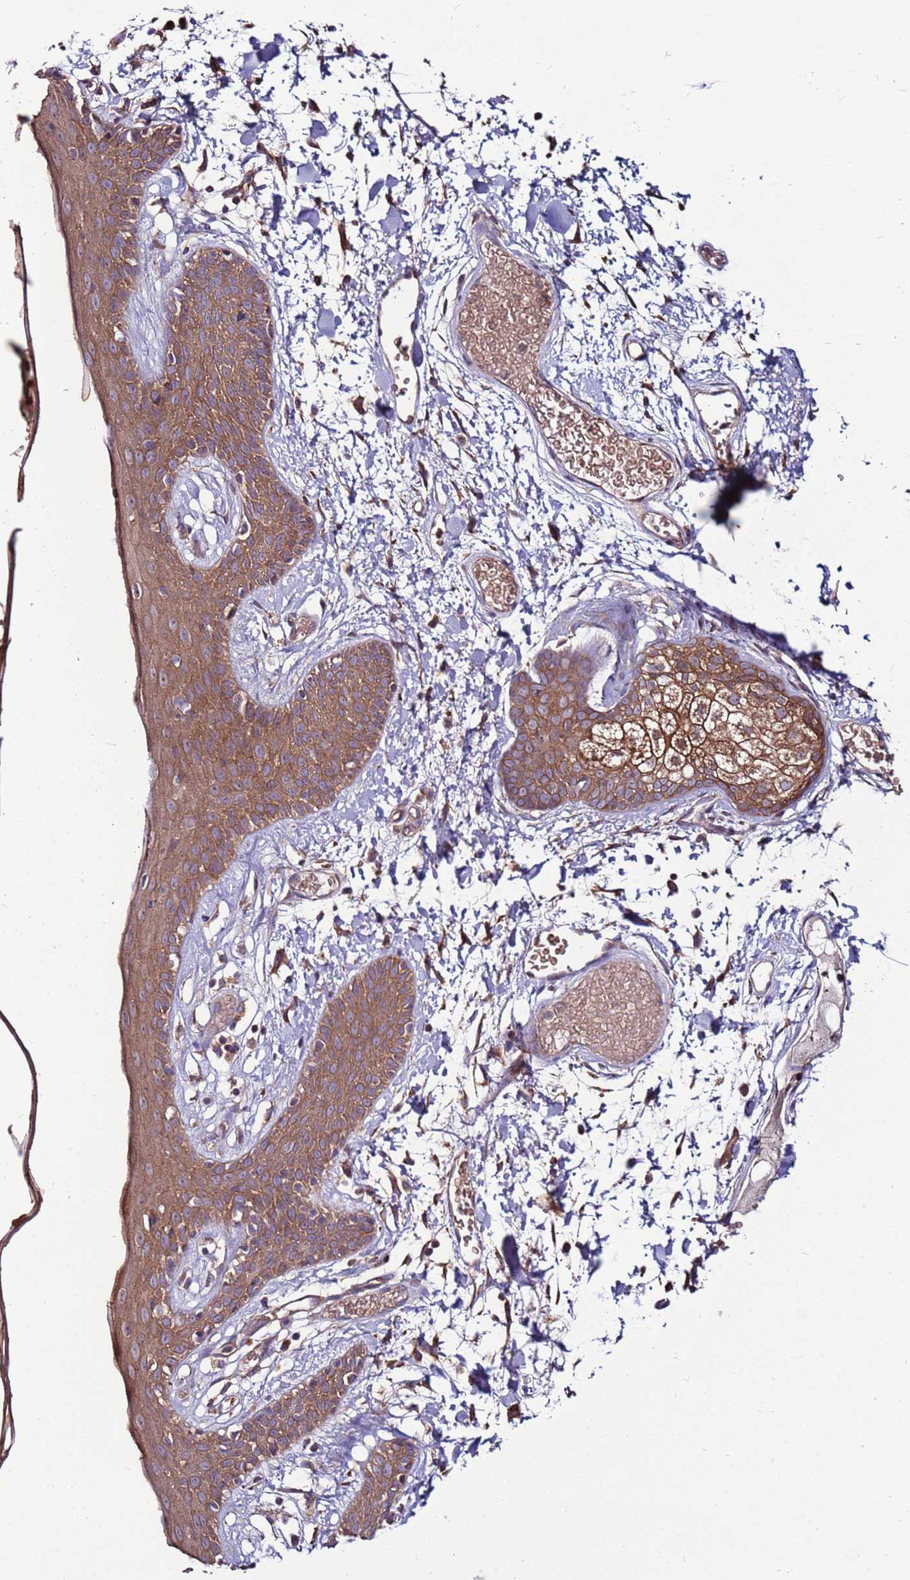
{"staining": {"intensity": "moderate", "quantity": ">75%", "location": "cytoplasmic/membranous"}, "tissue": "skin", "cell_type": "Fibroblasts", "image_type": "normal", "snomed": [{"axis": "morphology", "description": "Normal tissue, NOS"}, {"axis": "topography", "description": "Skin"}], "caption": "Fibroblasts exhibit medium levels of moderate cytoplasmic/membranous staining in approximately >75% of cells in unremarkable human skin. Using DAB (3,3'-diaminobenzidine) (brown) and hematoxylin (blue) stains, captured at high magnification using brightfield microscopy.", "gene": "SLC44A5", "patient": {"sex": "male", "age": 79}}